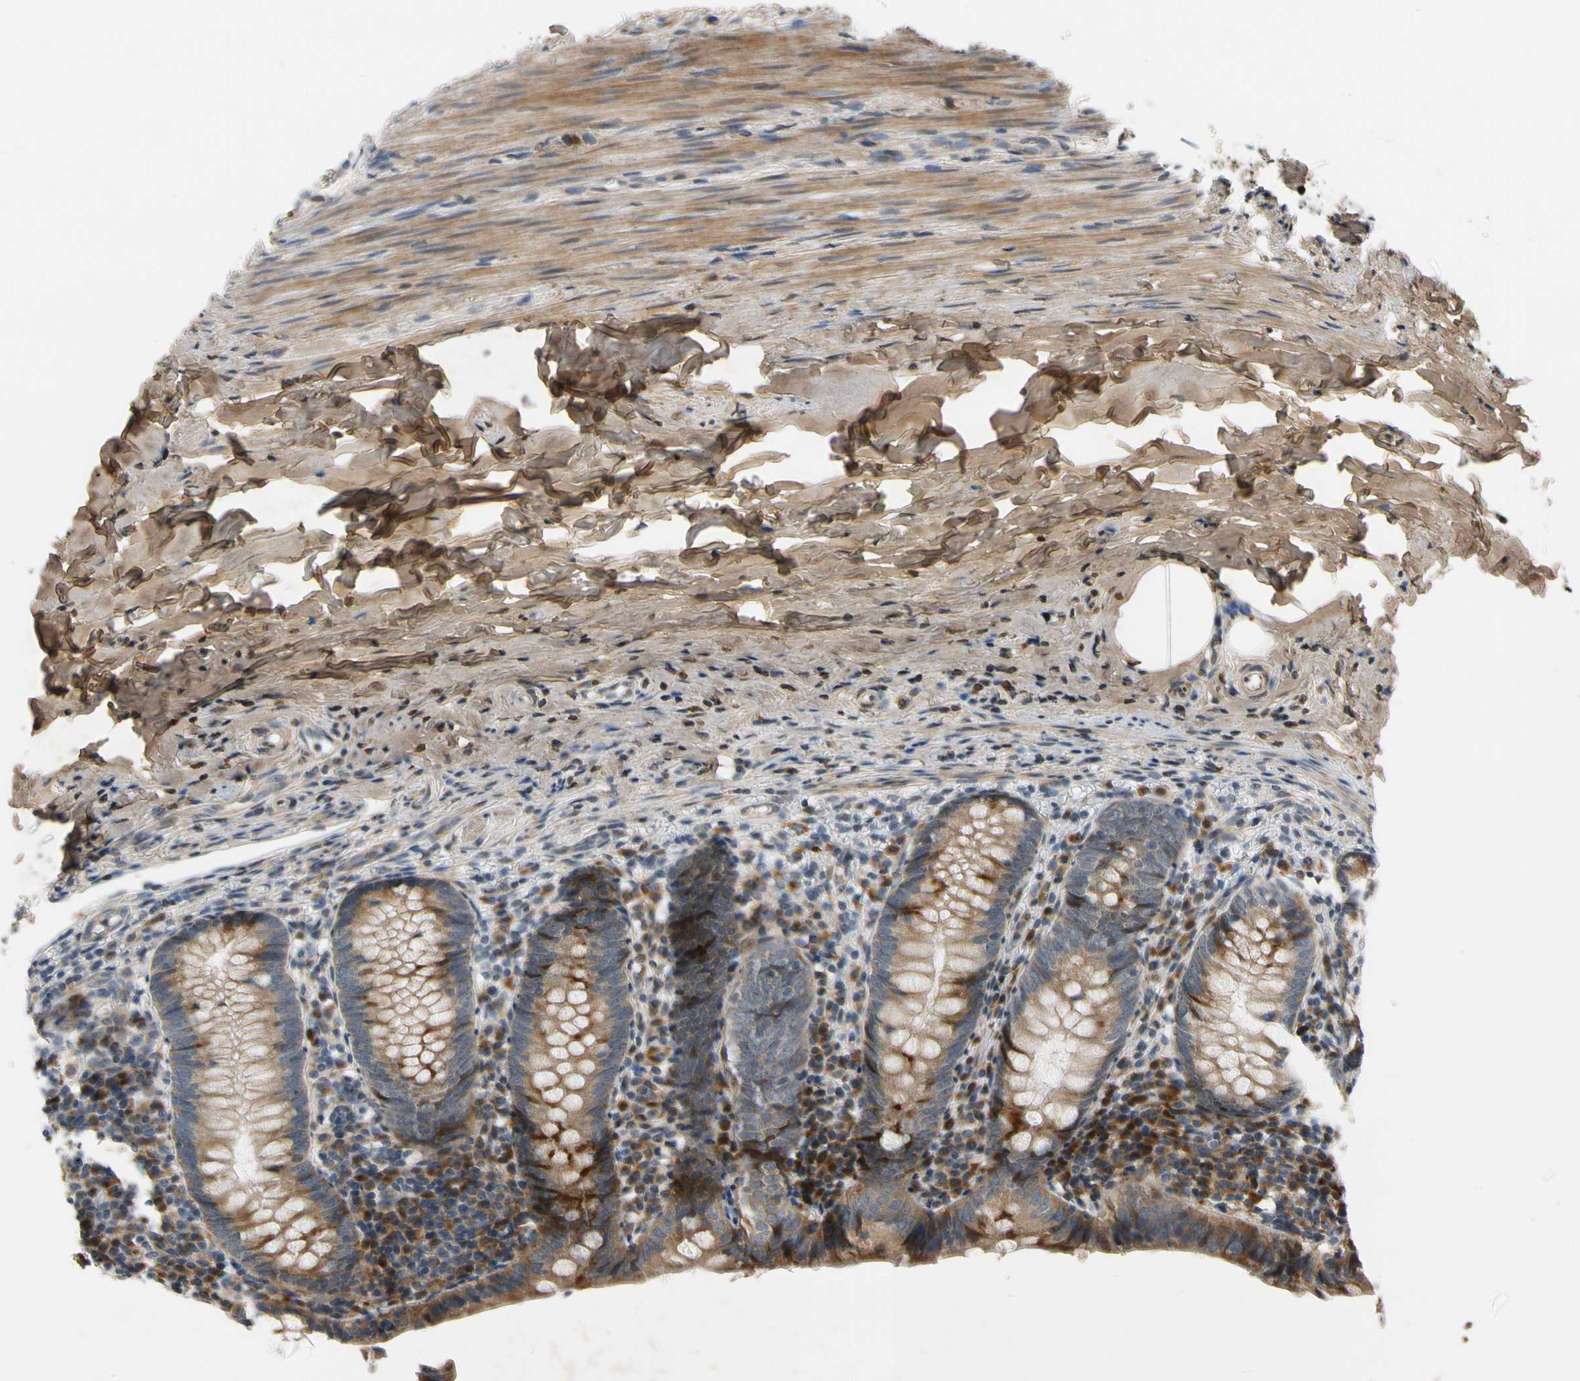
{"staining": {"intensity": "strong", "quantity": ">75%", "location": "cytoplasmic/membranous"}, "tissue": "appendix", "cell_type": "Glandular cells", "image_type": "normal", "snomed": [{"axis": "morphology", "description": "Normal tissue, NOS"}, {"axis": "topography", "description": "Appendix"}], "caption": "Benign appendix was stained to show a protein in brown. There is high levels of strong cytoplasmic/membranous positivity in about >75% of glandular cells. (IHC, brightfield microscopy, high magnification).", "gene": "MST1R", "patient": {"sex": "female", "age": 10}}